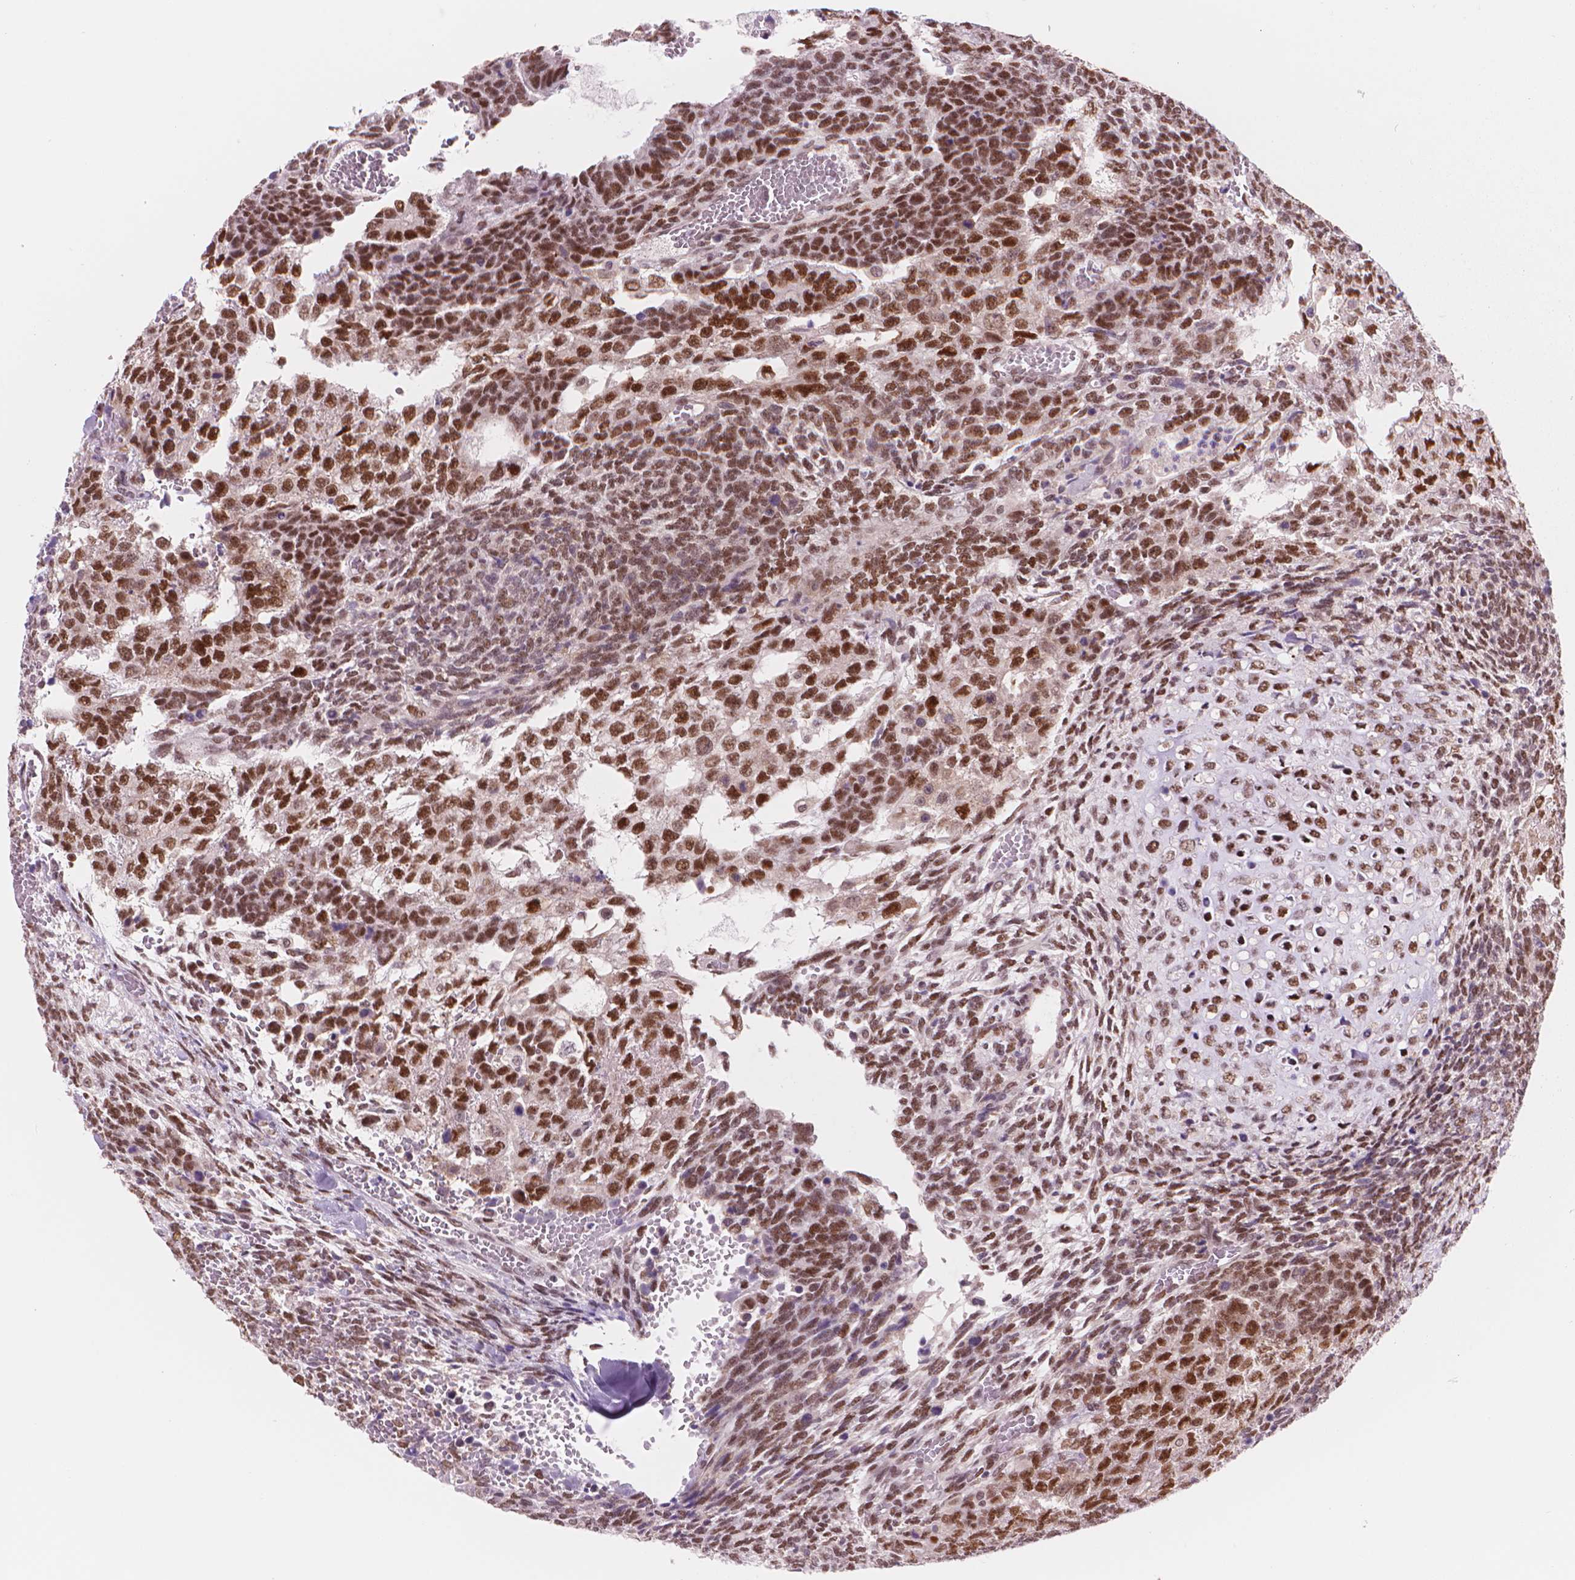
{"staining": {"intensity": "strong", "quantity": ">75%", "location": "nuclear"}, "tissue": "testis cancer", "cell_type": "Tumor cells", "image_type": "cancer", "snomed": [{"axis": "morphology", "description": "Normal tissue, NOS"}, {"axis": "morphology", "description": "Carcinoma, Embryonal, NOS"}, {"axis": "topography", "description": "Testis"}, {"axis": "topography", "description": "Epididymis"}], "caption": "Embryonal carcinoma (testis) stained with immunohistochemistry (IHC) shows strong nuclear positivity in about >75% of tumor cells.", "gene": "POLR3D", "patient": {"sex": "male", "age": 23}}